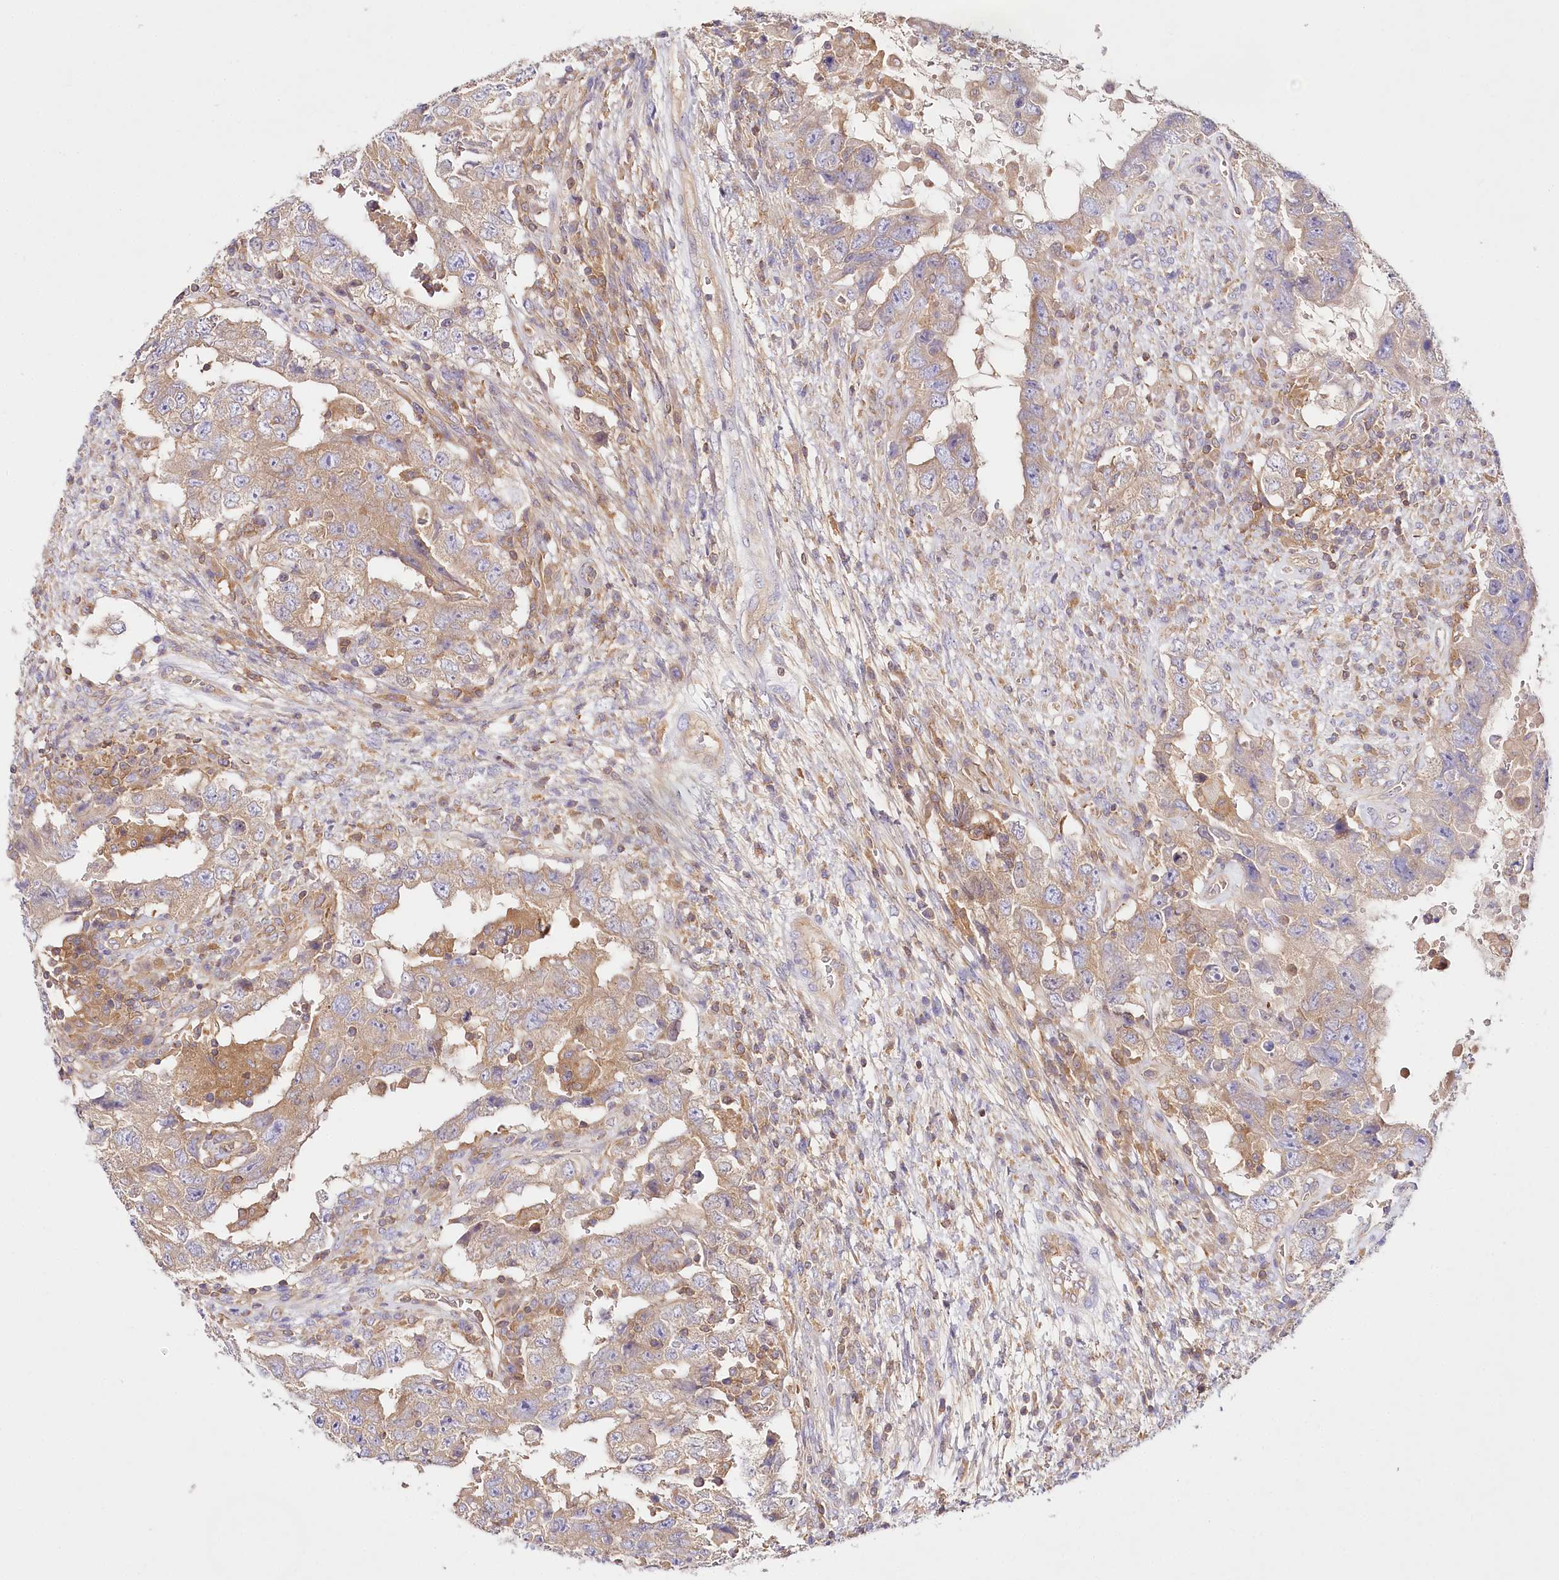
{"staining": {"intensity": "weak", "quantity": "25%-75%", "location": "cytoplasmic/membranous"}, "tissue": "testis cancer", "cell_type": "Tumor cells", "image_type": "cancer", "snomed": [{"axis": "morphology", "description": "Carcinoma, Embryonal, NOS"}, {"axis": "topography", "description": "Testis"}], "caption": "Weak cytoplasmic/membranous protein staining is identified in approximately 25%-75% of tumor cells in embryonal carcinoma (testis).", "gene": "ABRAXAS2", "patient": {"sex": "male", "age": 26}}